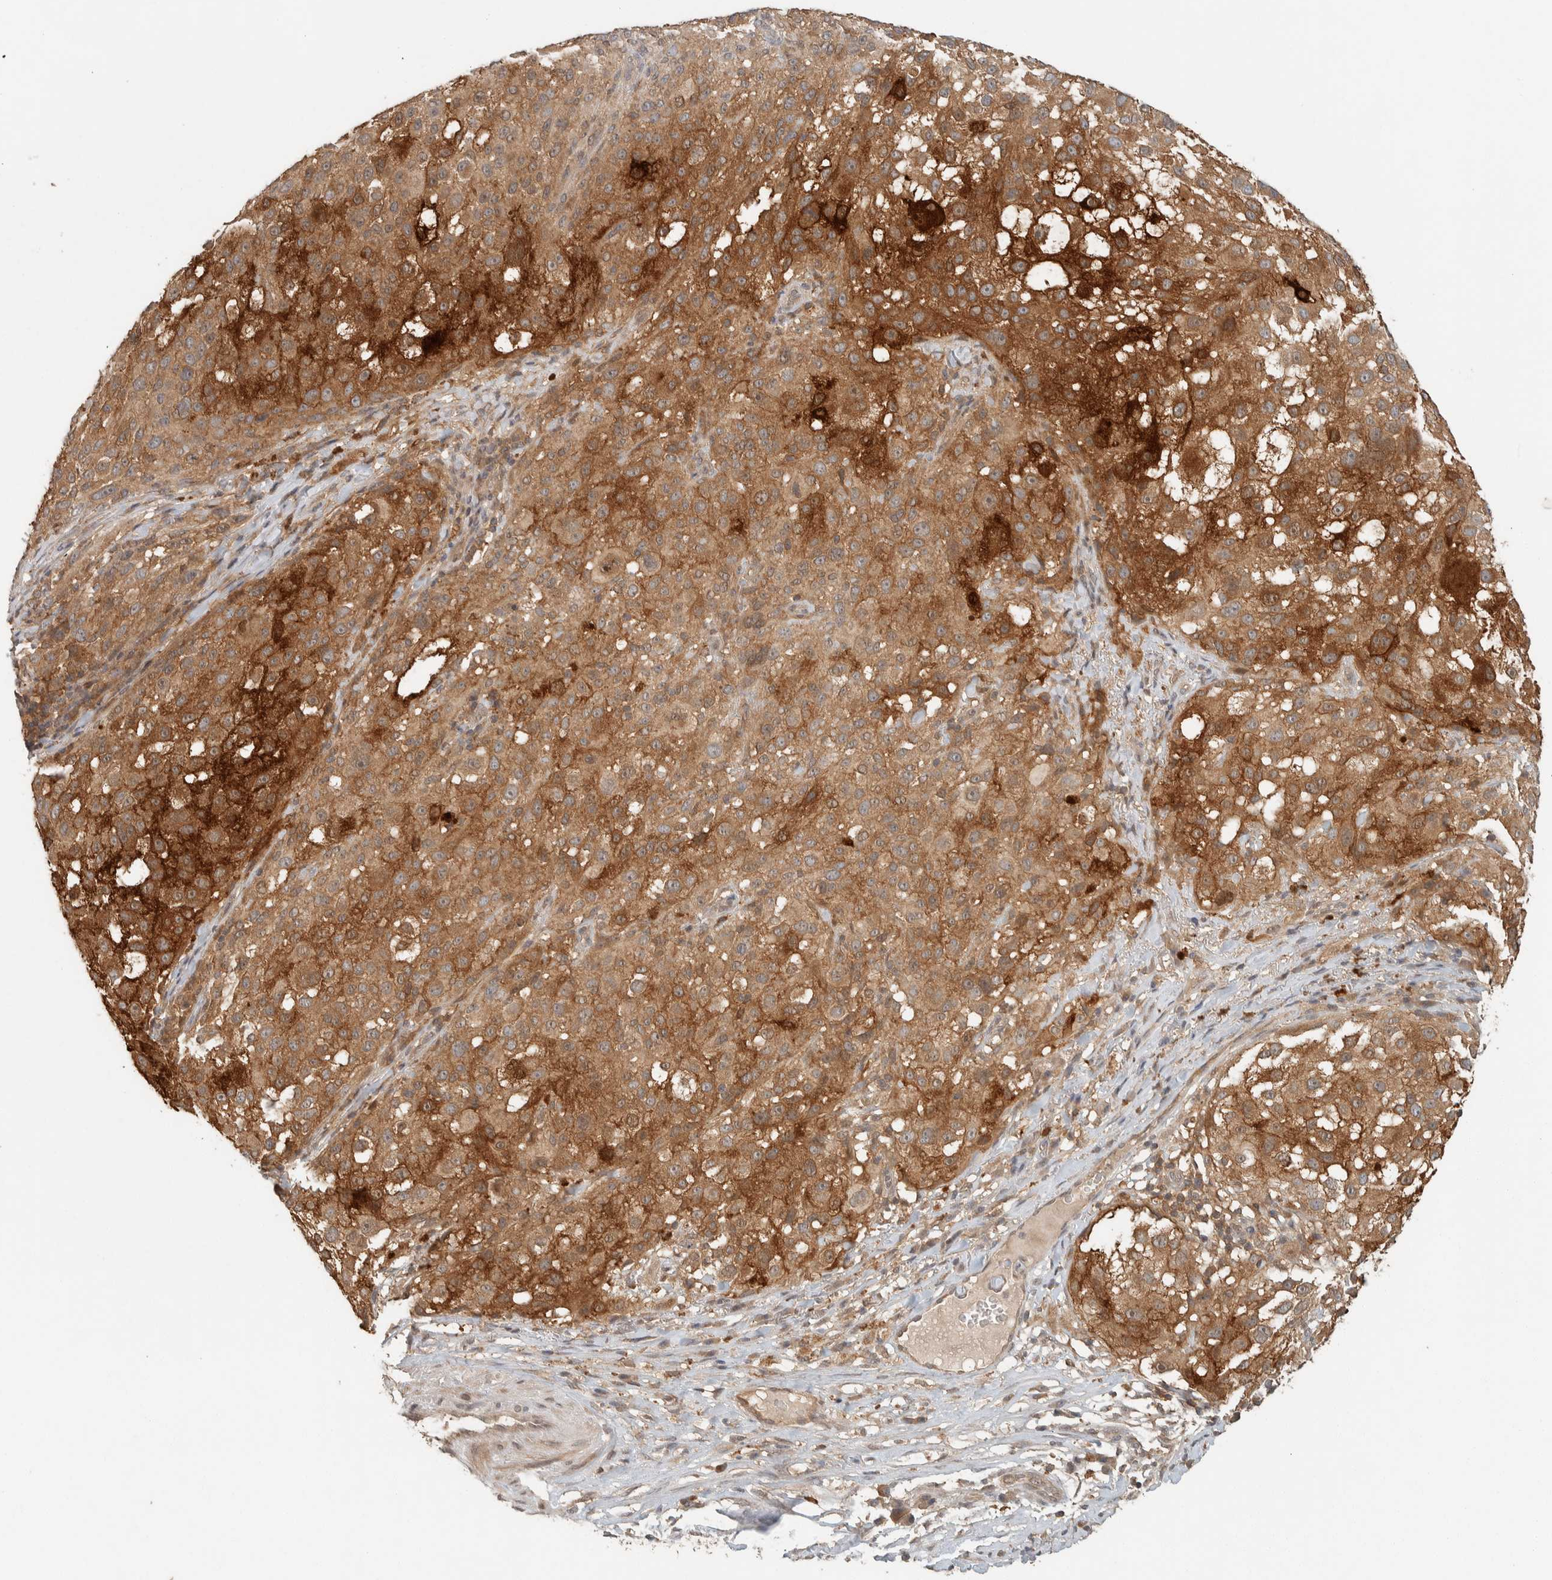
{"staining": {"intensity": "strong", "quantity": ">75%", "location": "cytoplasmic/membranous"}, "tissue": "melanoma", "cell_type": "Tumor cells", "image_type": "cancer", "snomed": [{"axis": "morphology", "description": "Necrosis, NOS"}, {"axis": "morphology", "description": "Malignant melanoma, NOS"}, {"axis": "topography", "description": "Skin"}], "caption": "The histopathology image displays immunohistochemical staining of malignant melanoma. There is strong cytoplasmic/membranous positivity is present in about >75% of tumor cells.", "gene": "ZNF567", "patient": {"sex": "female", "age": 87}}